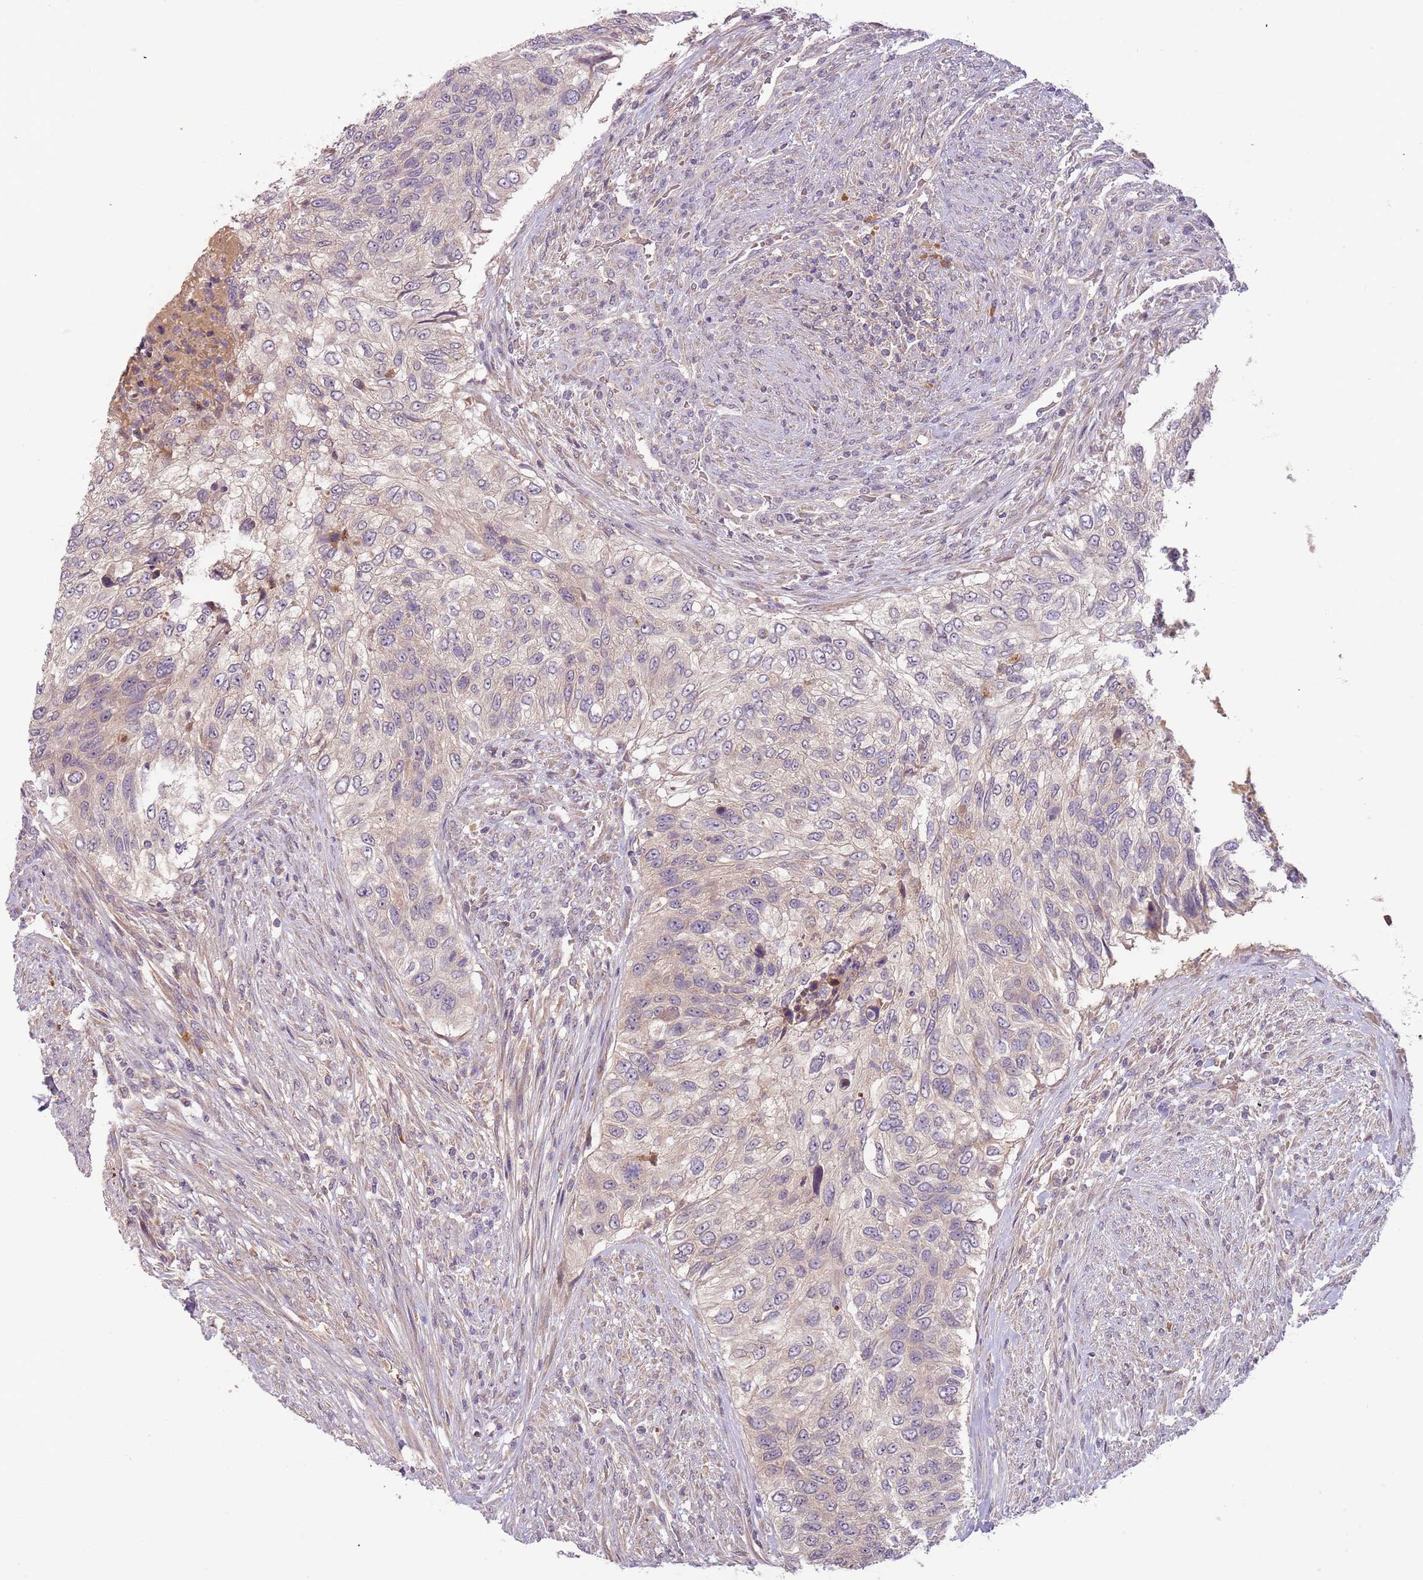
{"staining": {"intensity": "negative", "quantity": "none", "location": "none"}, "tissue": "urothelial cancer", "cell_type": "Tumor cells", "image_type": "cancer", "snomed": [{"axis": "morphology", "description": "Urothelial carcinoma, High grade"}, {"axis": "topography", "description": "Urinary bladder"}], "caption": "A high-resolution photomicrograph shows immunohistochemistry staining of urothelial cancer, which reveals no significant positivity in tumor cells. (Immunohistochemistry, brightfield microscopy, high magnification).", "gene": "FECH", "patient": {"sex": "female", "age": 60}}